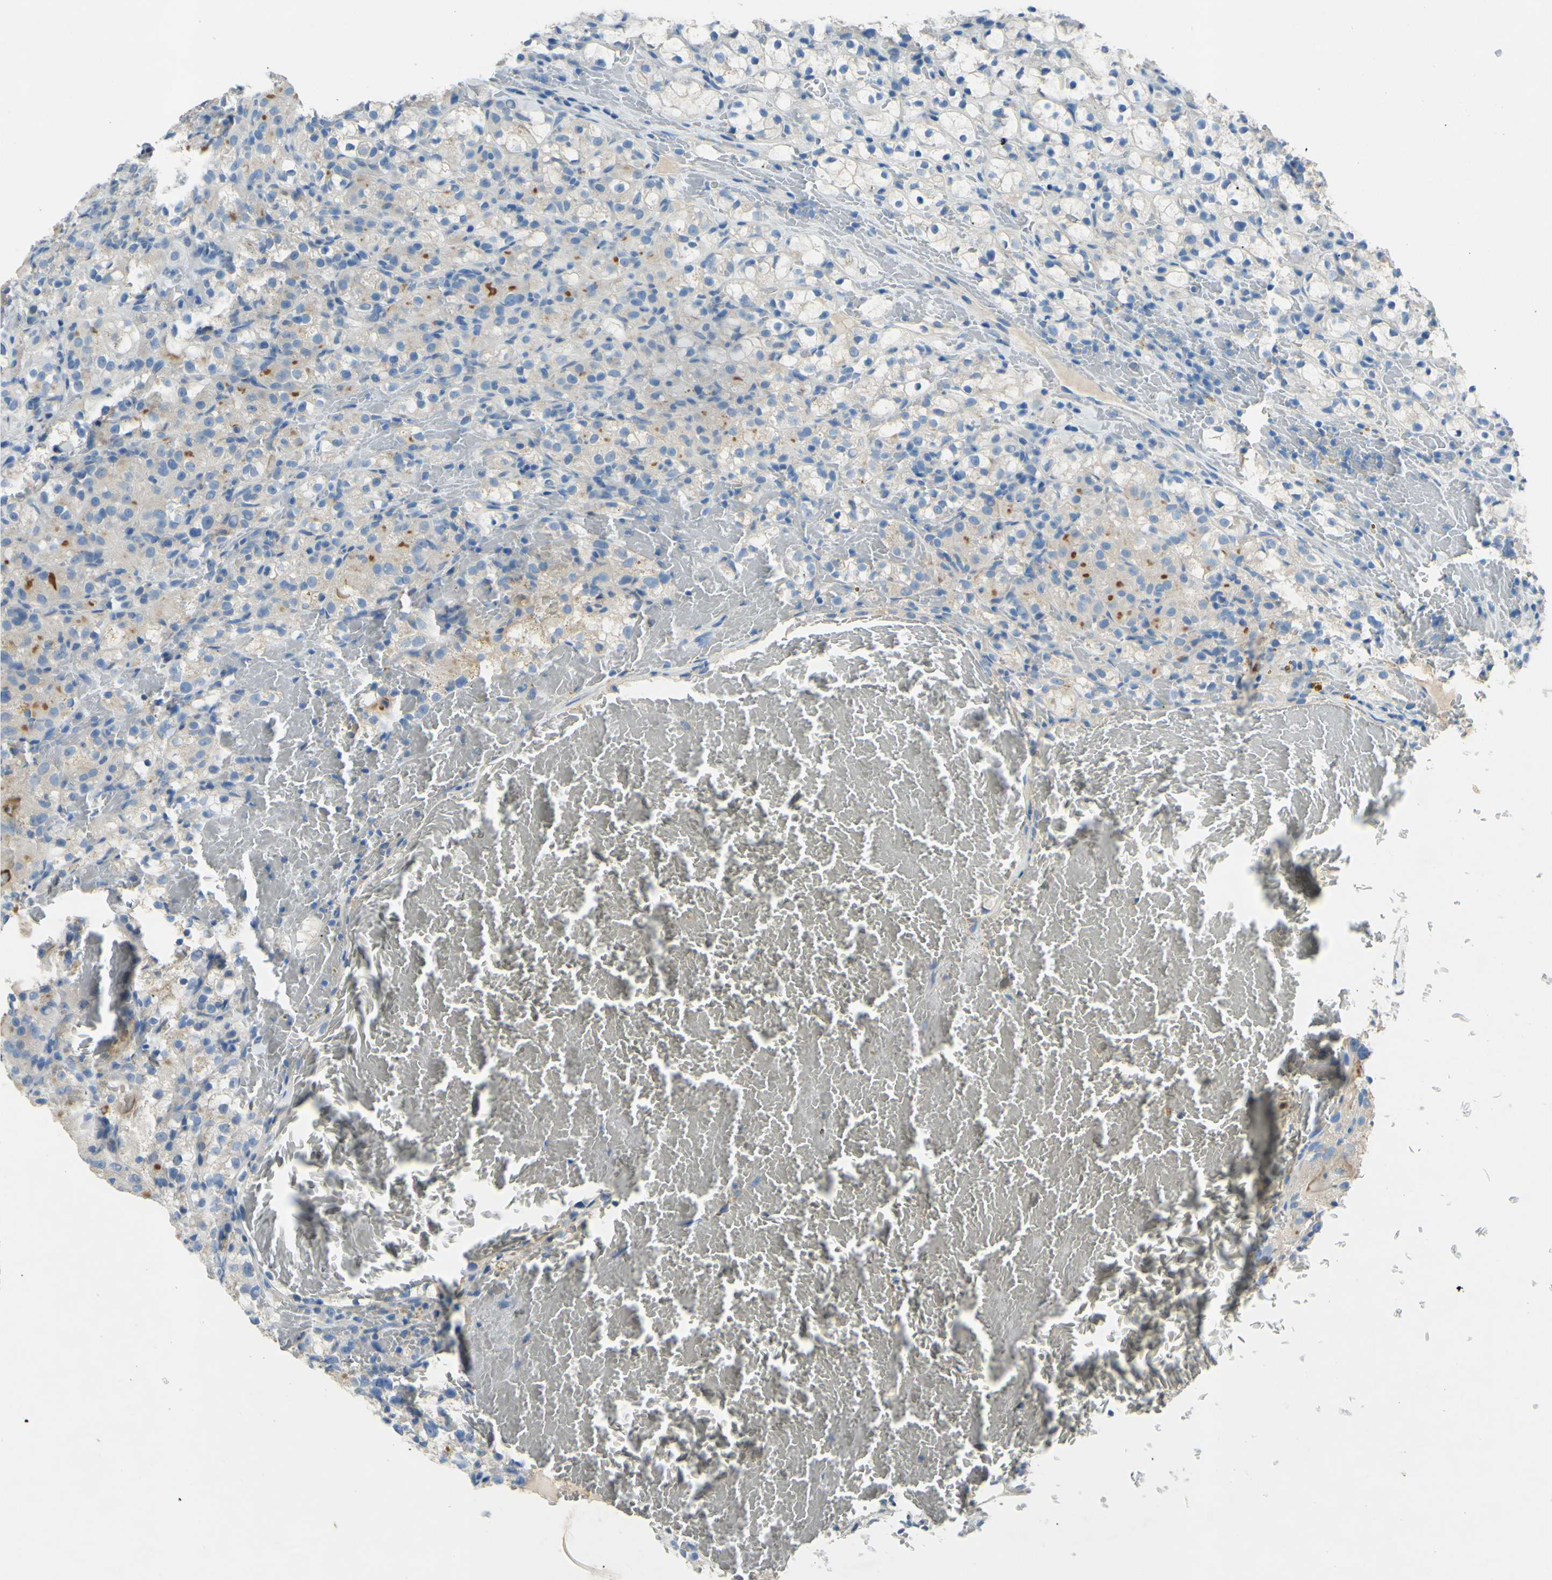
{"staining": {"intensity": "weak", "quantity": "<25%", "location": "cytoplasmic/membranous"}, "tissue": "renal cancer", "cell_type": "Tumor cells", "image_type": "cancer", "snomed": [{"axis": "morphology", "description": "Adenocarcinoma, NOS"}, {"axis": "topography", "description": "Kidney"}], "caption": "Tumor cells are negative for brown protein staining in renal adenocarcinoma. Nuclei are stained in blue.", "gene": "CDH10", "patient": {"sex": "male", "age": 61}}